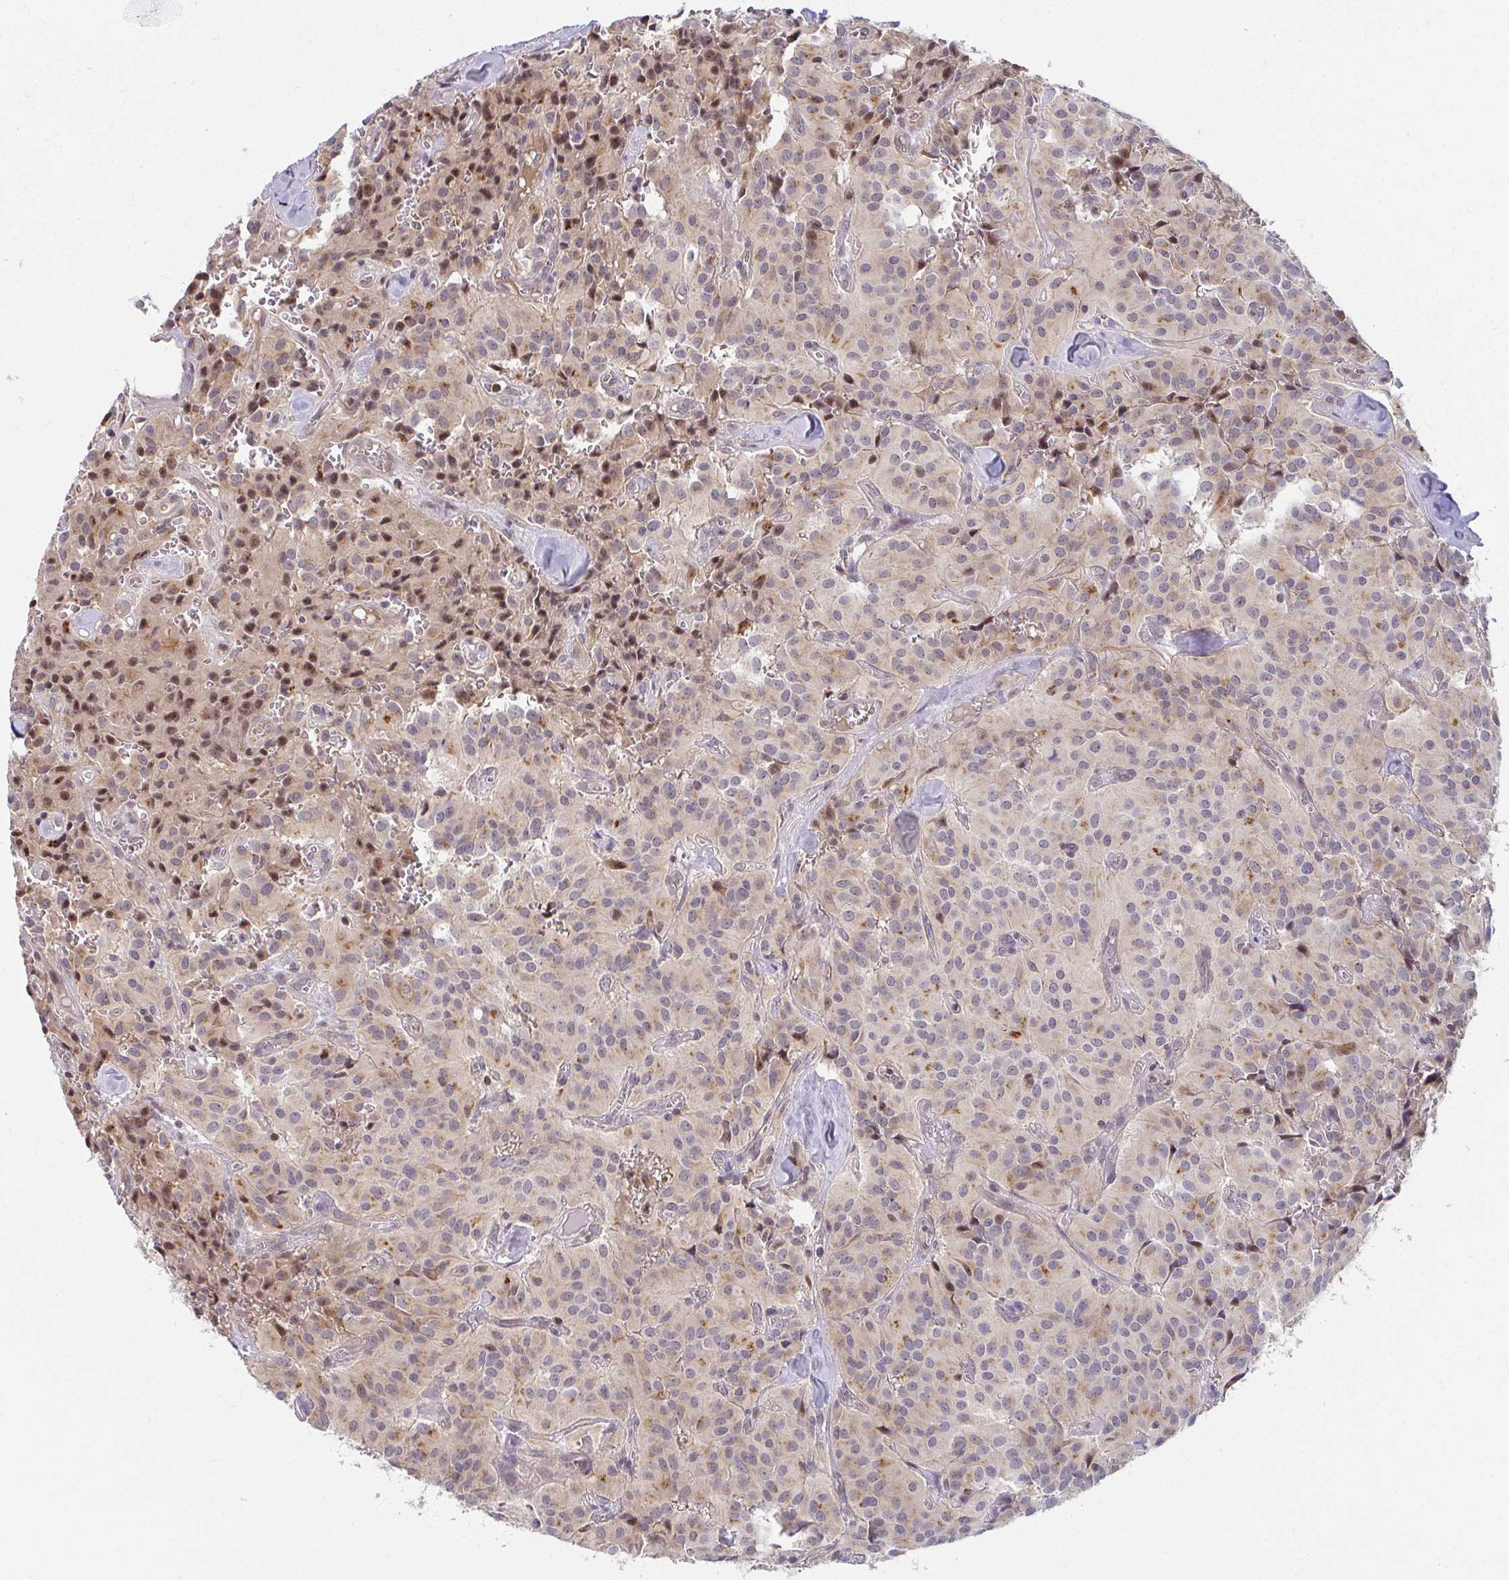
{"staining": {"intensity": "moderate", "quantity": "<25%", "location": "nuclear"}, "tissue": "glioma", "cell_type": "Tumor cells", "image_type": "cancer", "snomed": [{"axis": "morphology", "description": "Glioma, malignant, Low grade"}, {"axis": "topography", "description": "Brain"}], "caption": "Glioma stained with a protein marker demonstrates moderate staining in tumor cells.", "gene": "ANK3", "patient": {"sex": "male", "age": 42}}